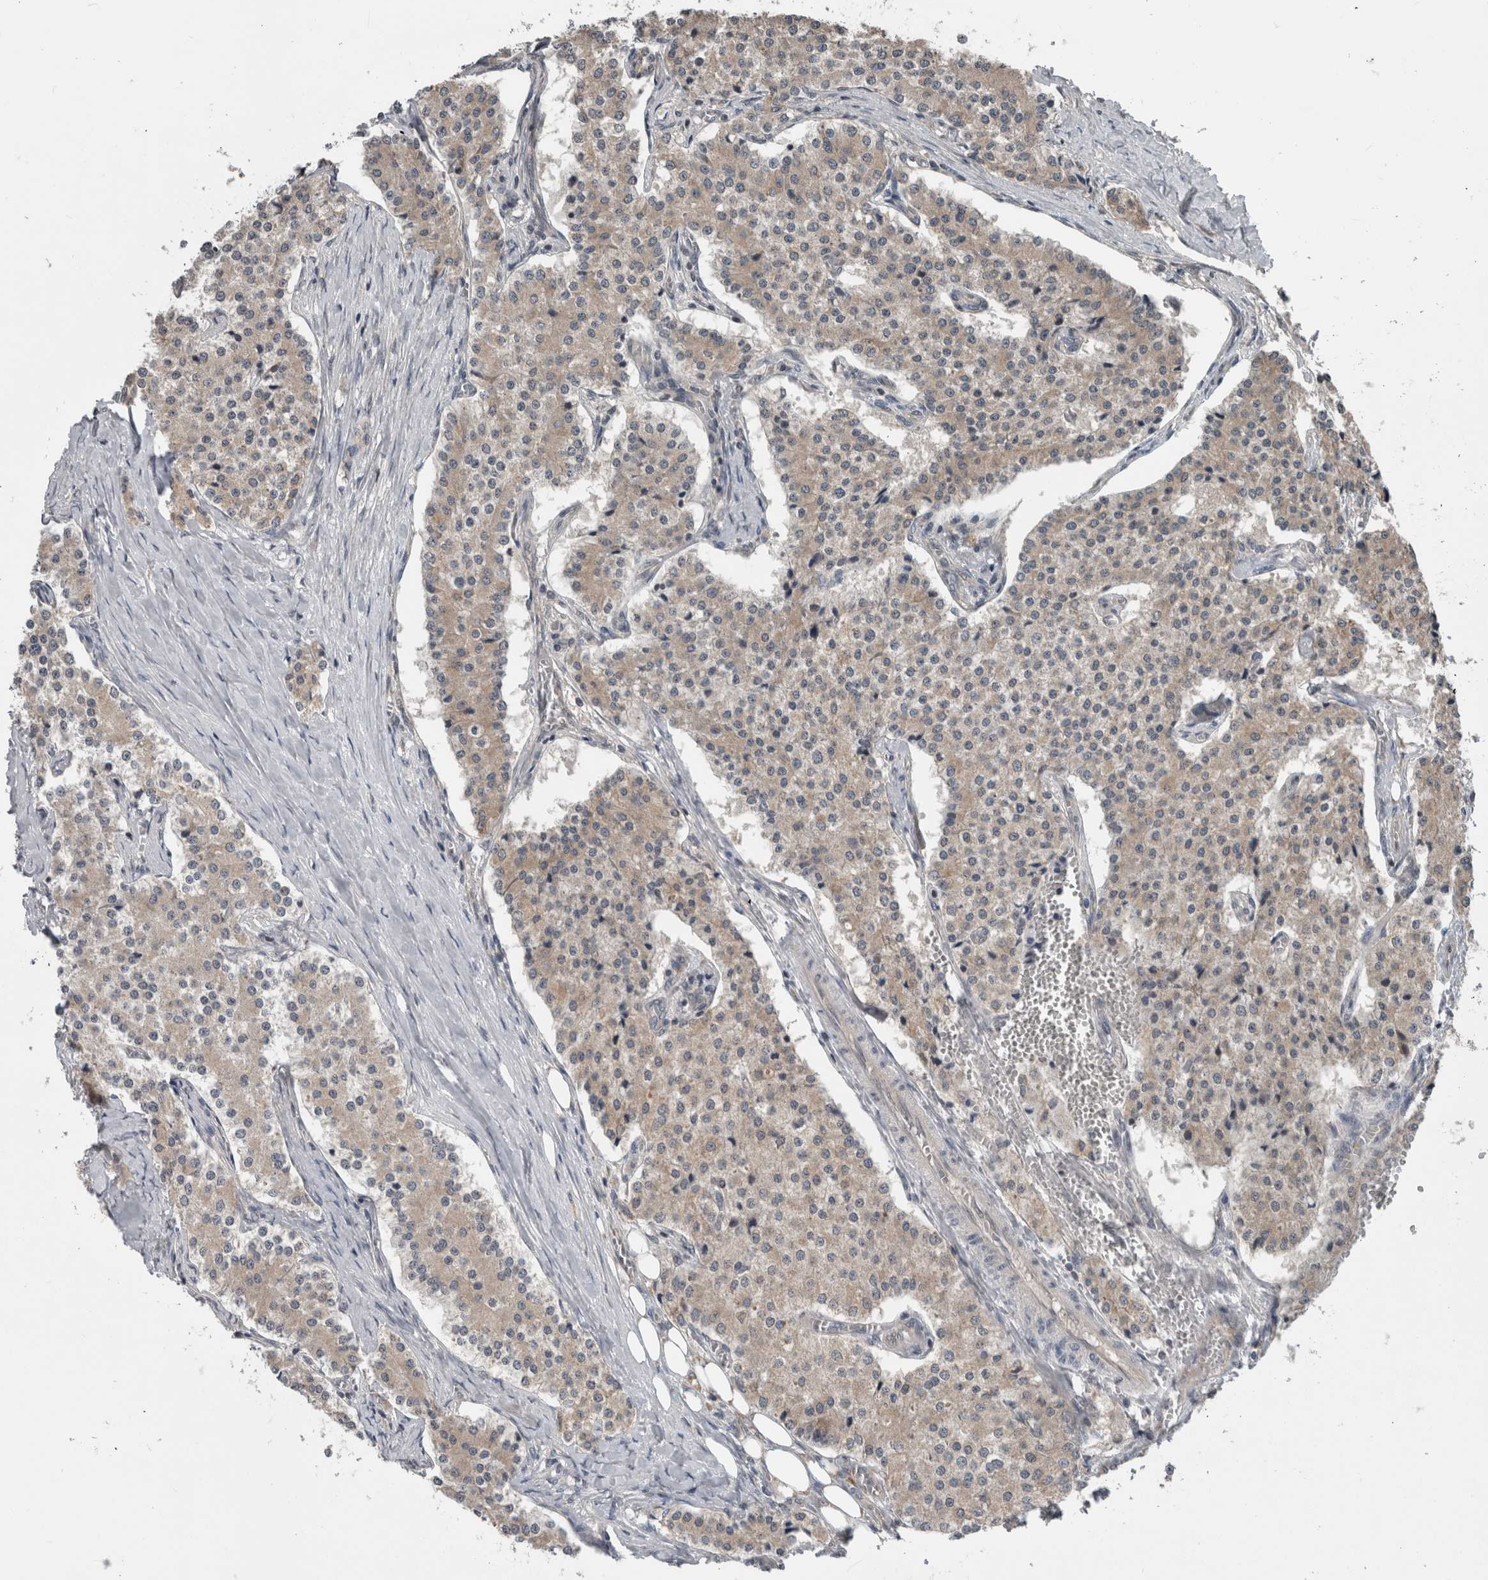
{"staining": {"intensity": "negative", "quantity": "none", "location": "none"}, "tissue": "carcinoid", "cell_type": "Tumor cells", "image_type": "cancer", "snomed": [{"axis": "morphology", "description": "Carcinoid, malignant, NOS"}, {"axis": "topography", "description": "Colon"}], "caption": "This is an IHC histopathology image of malignant carcinoid. There is no expression in tumor cells.", "gene": "ENY2", "patient": {"sex": "female", "age": 52}}